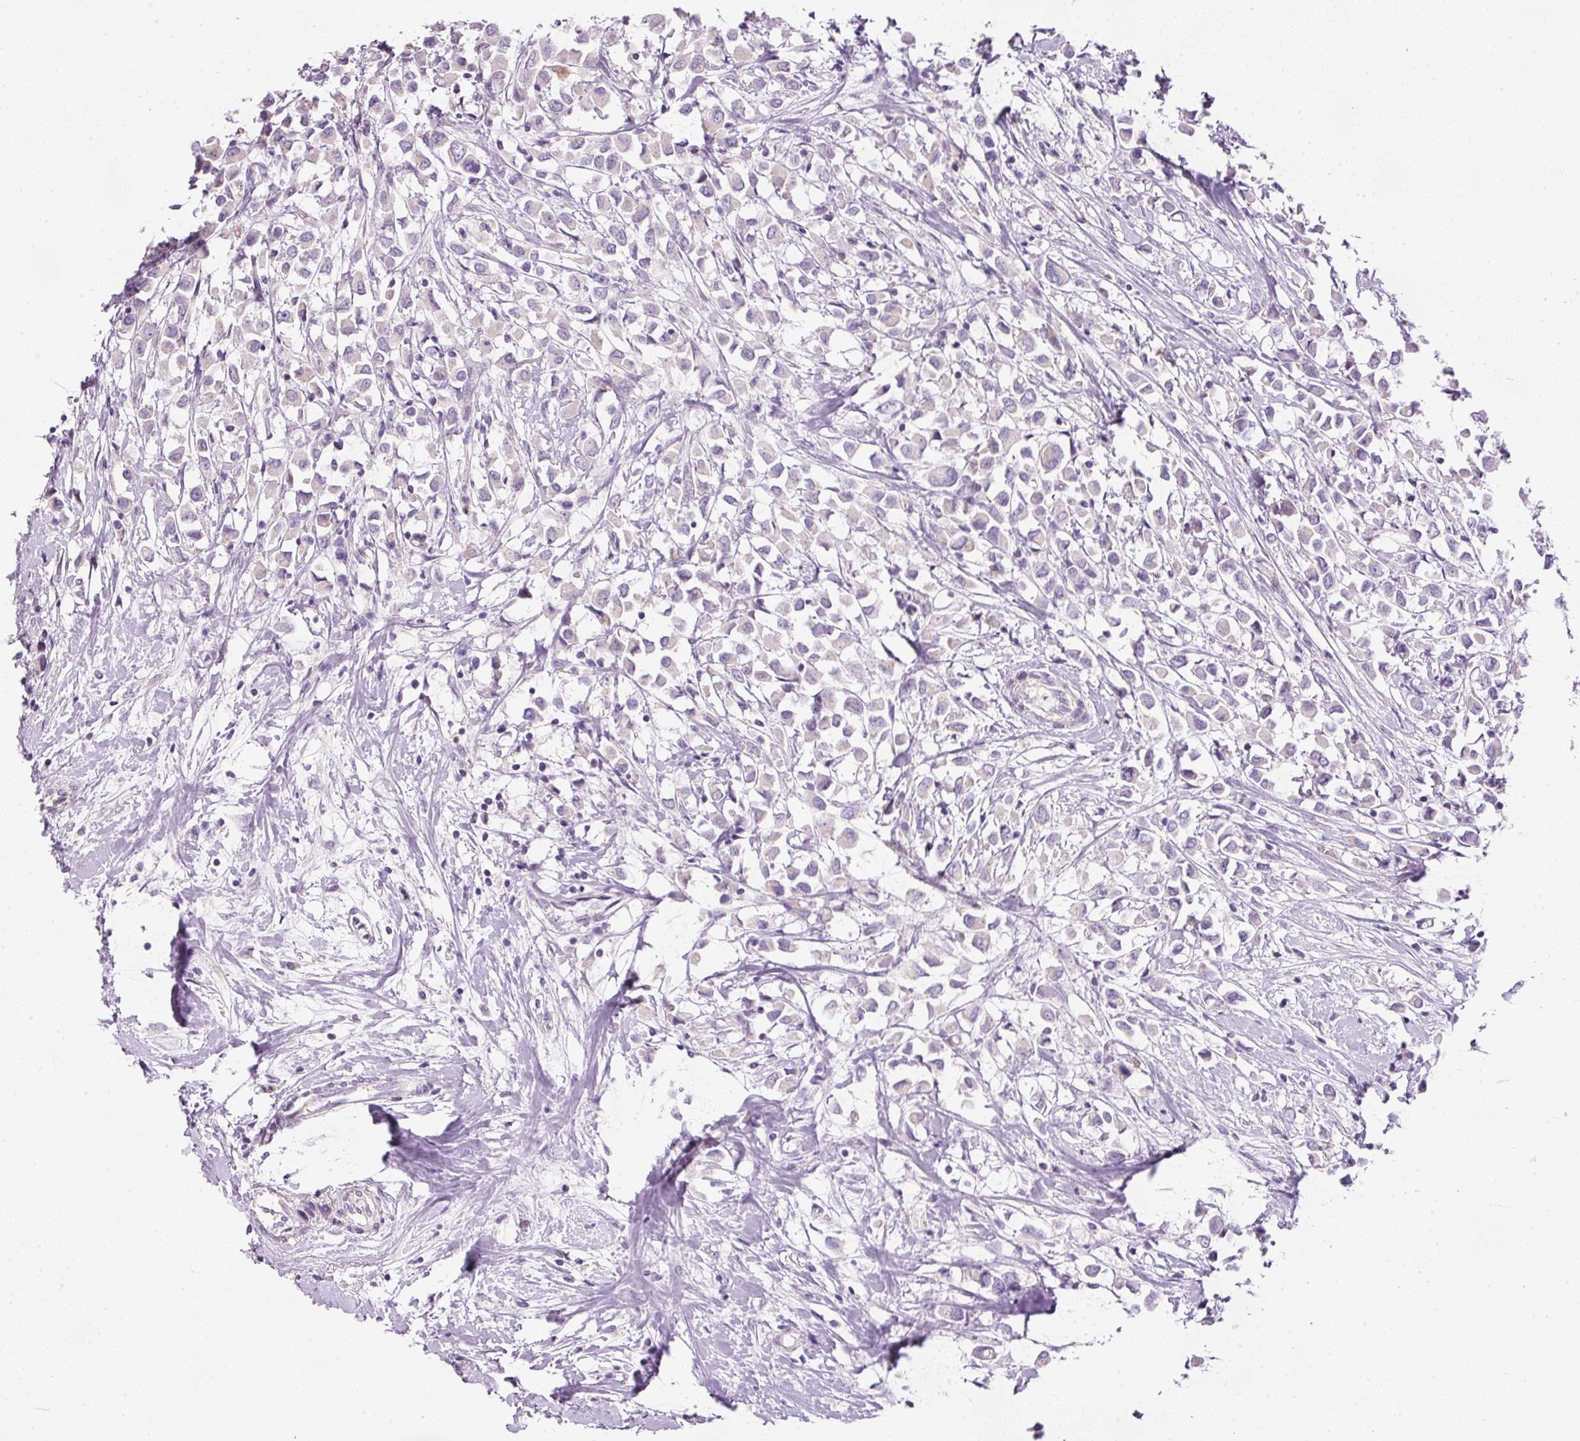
{"staining": {"intensity": "negative", "quantity": "none", "location": "none"}, "tissue": "breast cancer", "cell_type": "Tumor cells", "image_type": "cancer", "snomed": [{"axis": "morphology", "description": "Duct carcinoma"}, {"axis": "topography", "description": "Breast"}], "caption": "This is an immunohistochemistry image of human breast cancer (infiltrating ductal carcinoma). There is no positivity in tumor cells.", "gene": "KPNA5", "patient": {"sex": "female", "age": 61}}